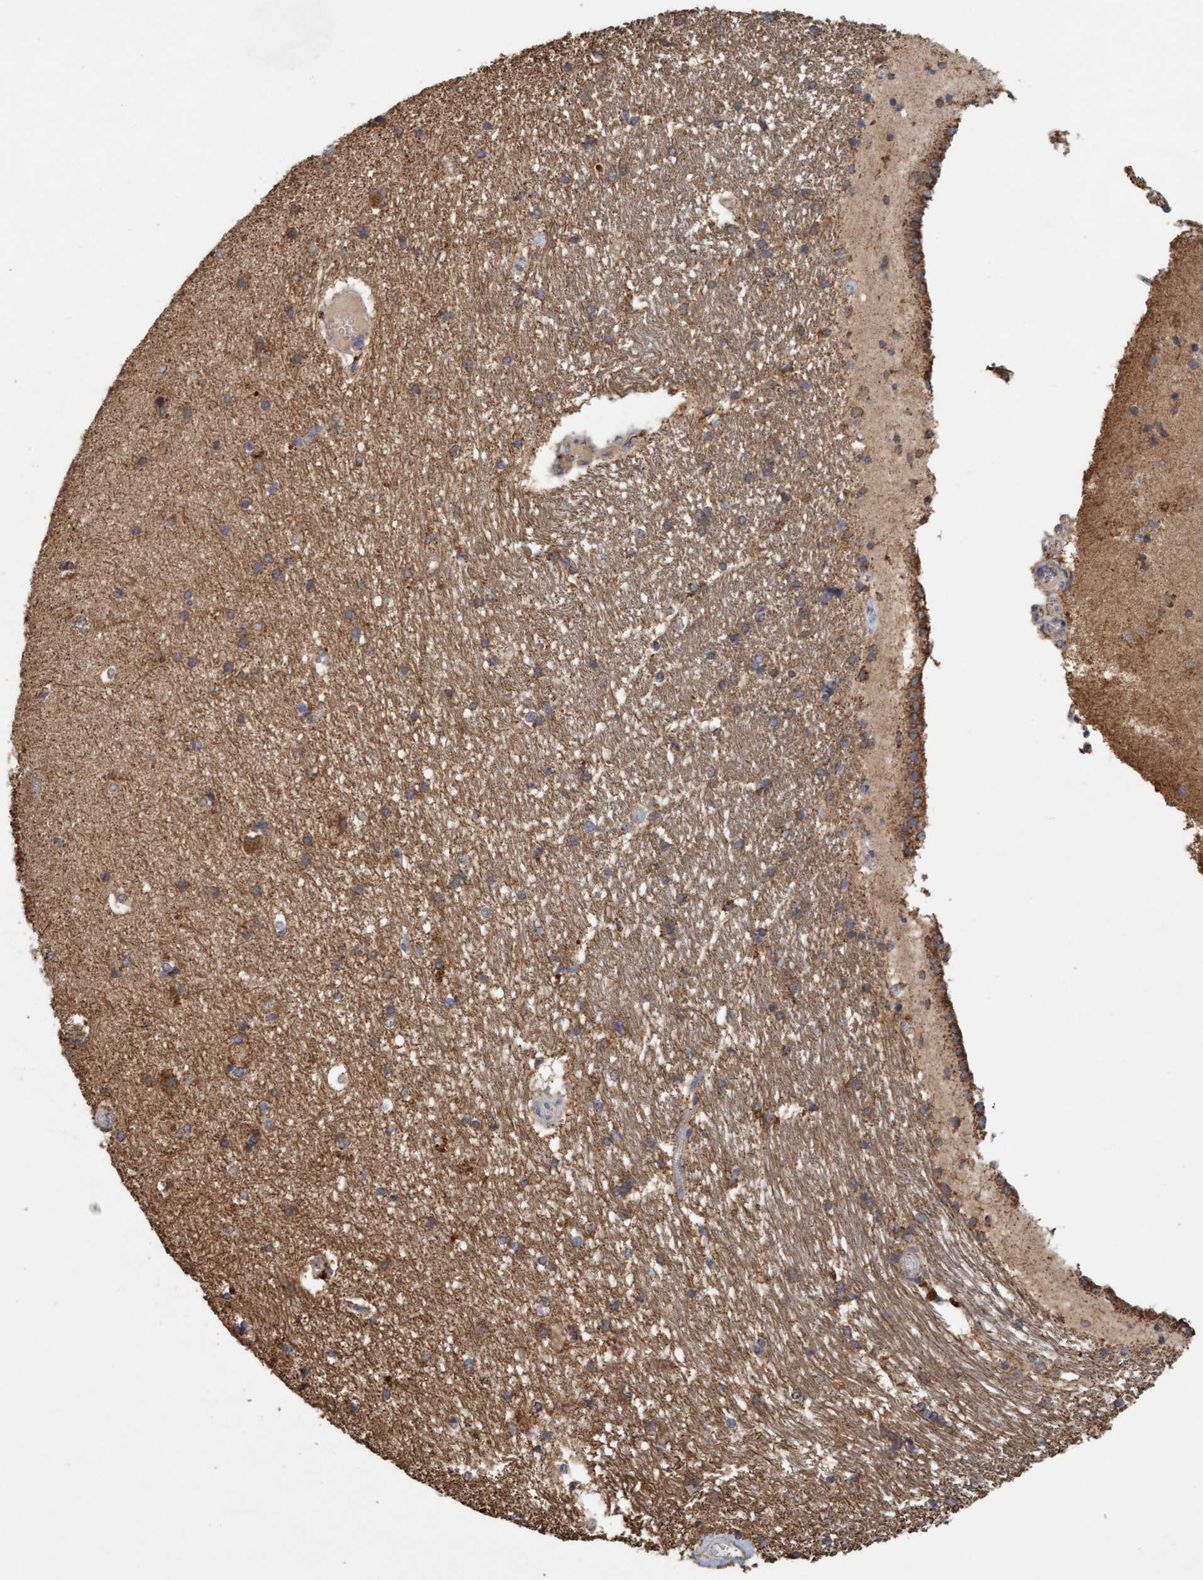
{"staining": {"intensity": "moderate", "quantity": "<25%", "location": "cytoplasmic/membranous"}, "tissue": "hippocampus", "cell_type": "Glial cells", "image_type": "normal", "snomed": [{"axis": "morphology", "description": "Normal tissue, NOS"}, {"axis": "topography", "description": "Hippocampus"}], "caption": "Glial cells display moderate cytoplasmic/membranous staining in about <25% of cells in benign hippocampus.", "gene": "VSIG8", "patient": {"sex": "male", "age": 45}}